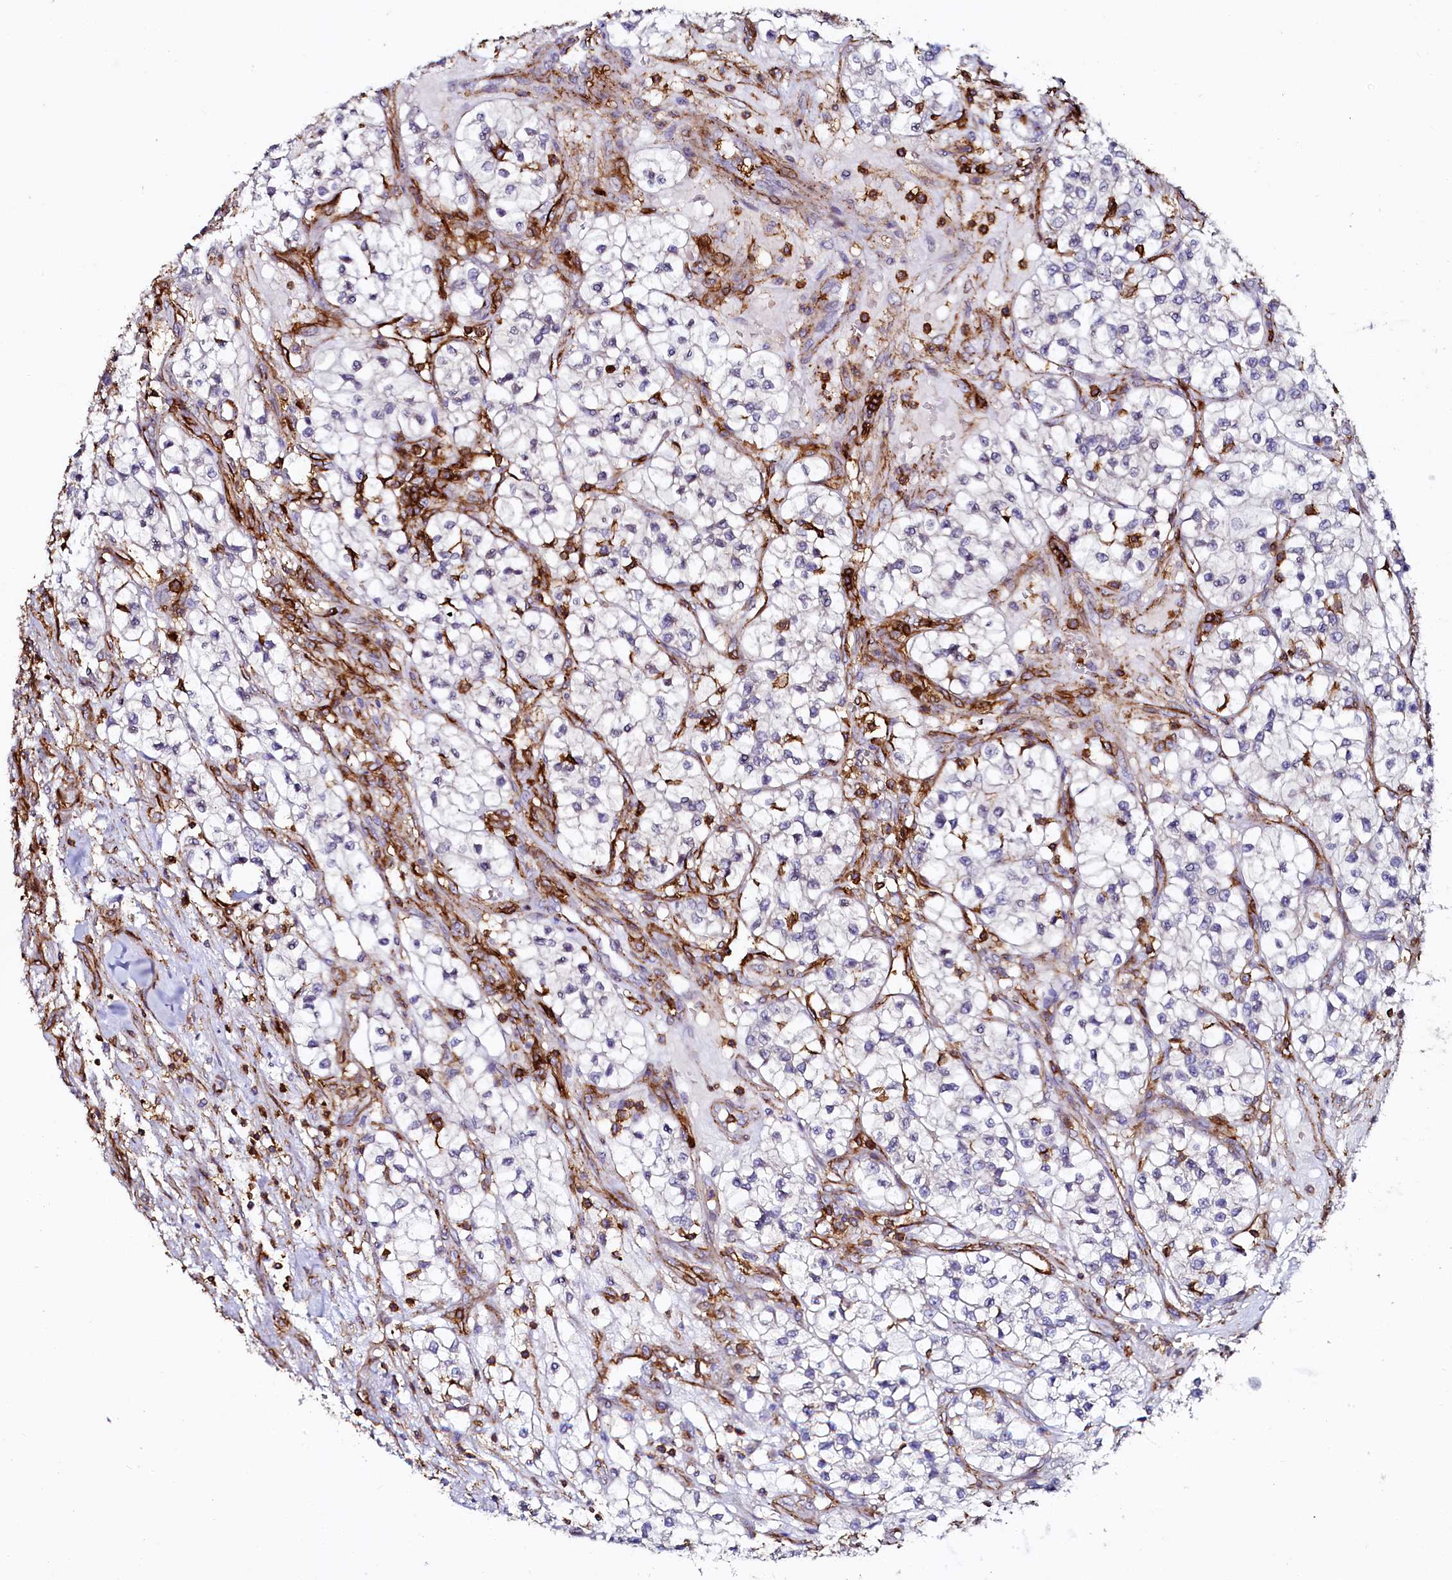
{"staining": {"intensity": "negative", "quantity": "none", "location": "none"}, "tissue": "renal cancer", "cell_type": "Tumor cells", "image_type": "cancer", "snomed": [{"axis": "morphology", "description": "Adenocarcinoma, NOS"}, {"axis": "topography", "description": "Kidney"}], "caption": "Protein analysis of adenocarcinoma (renal) displays no significant expression in tumor cells.", "gene": "AAAS", "patient": {"sex": "female", "age": 57}}